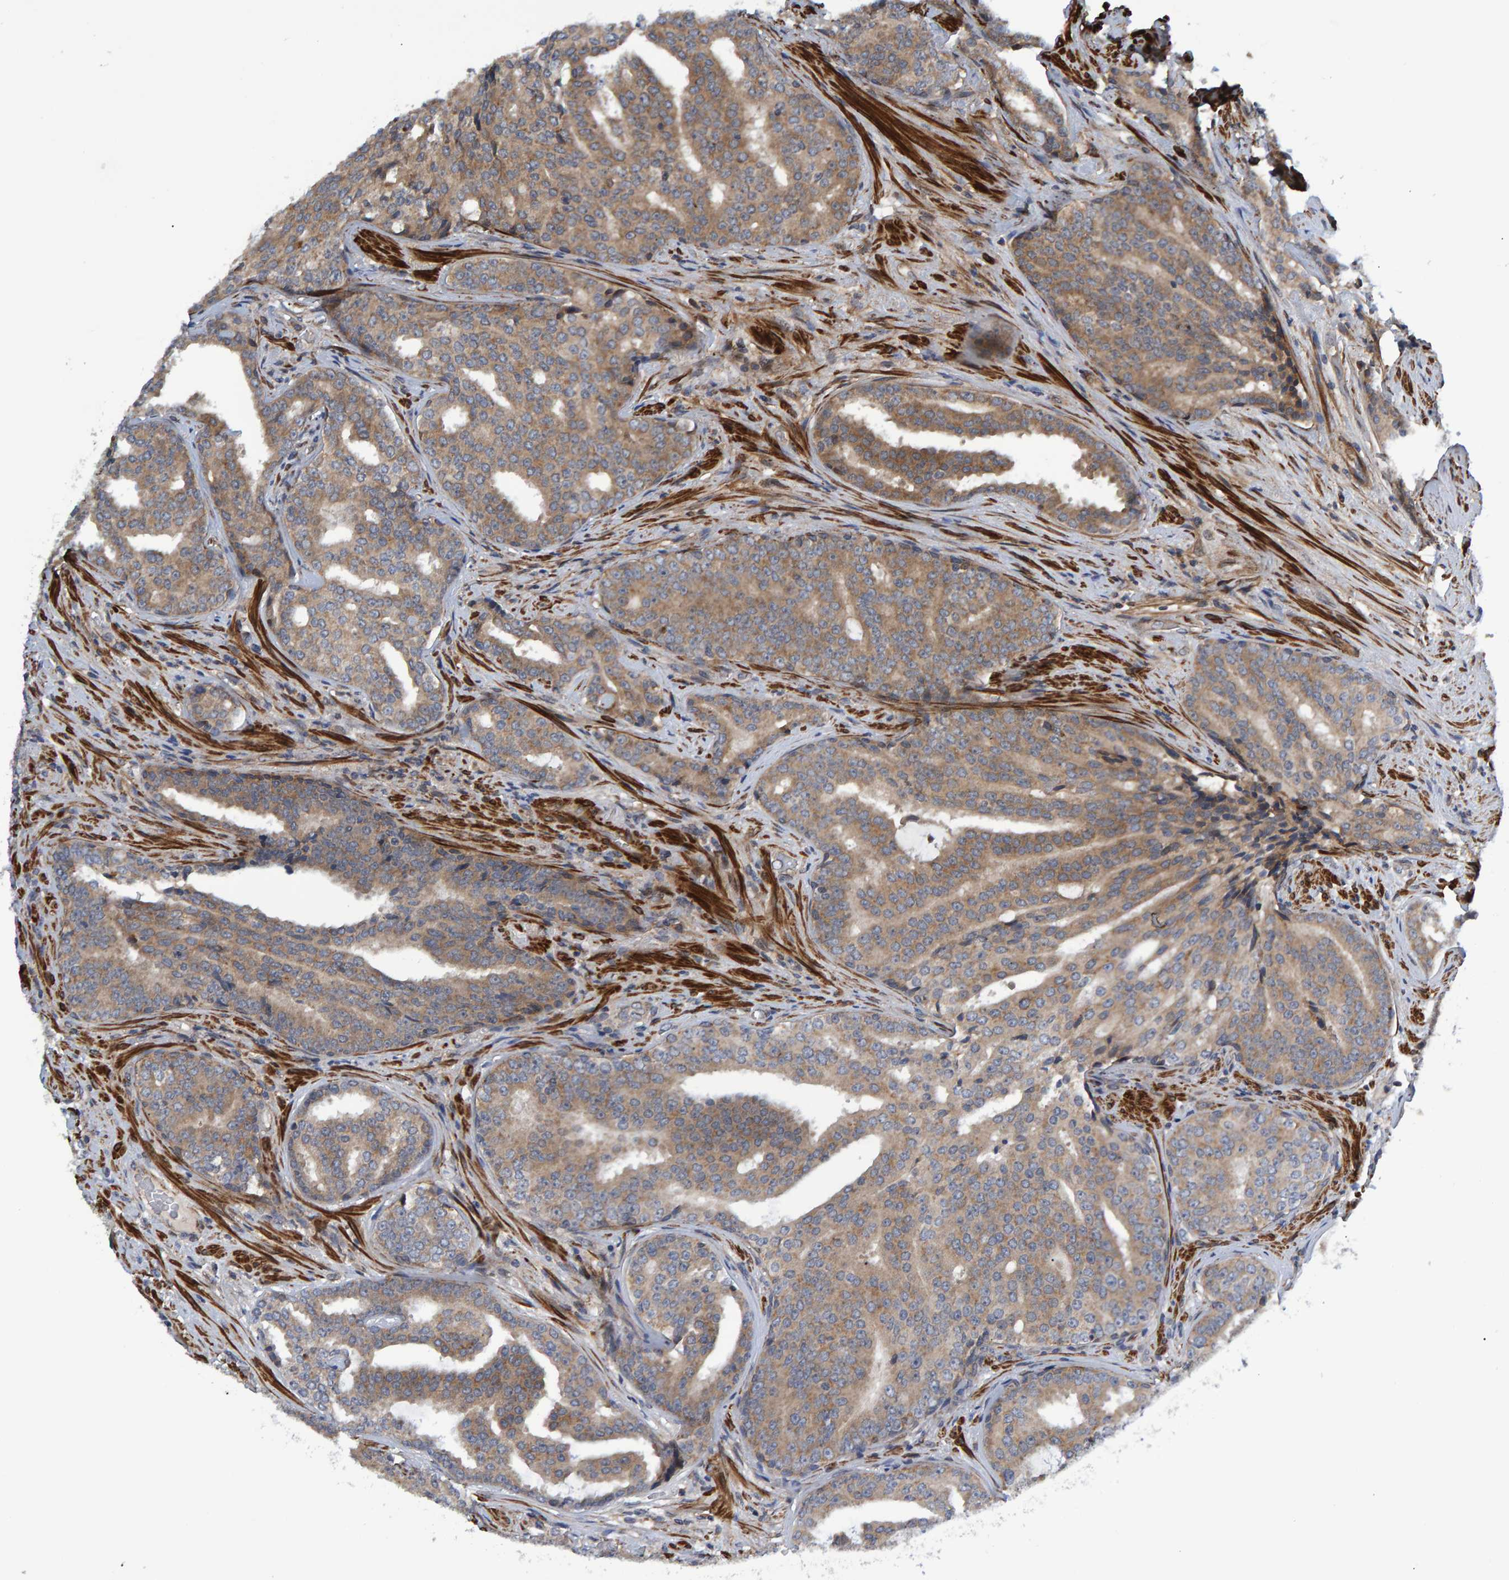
{"staining": {"intensity": "weak", "quantity": "25%-75%", "location": "cytoplasmic/membranous"}, "tissue": "prostate cancer", "cell_type": "Tumor cells", "image_type": "cancer", "snomed": [{"axis": "morphology", "description": "Adenocarcinoma, High grade"}, {"axis": "topography", "description": "Prostate"}], "caption": "Approximately 25%-75% of tumor cells in prostate adenocarcinoma (high-grade) reveal weak cytoplasmic/membranous protein expression as visualized by brown immunohistochemical staining.", "gene": "ATP6V1H", "patient": {"sex": "male", "age": 71}}